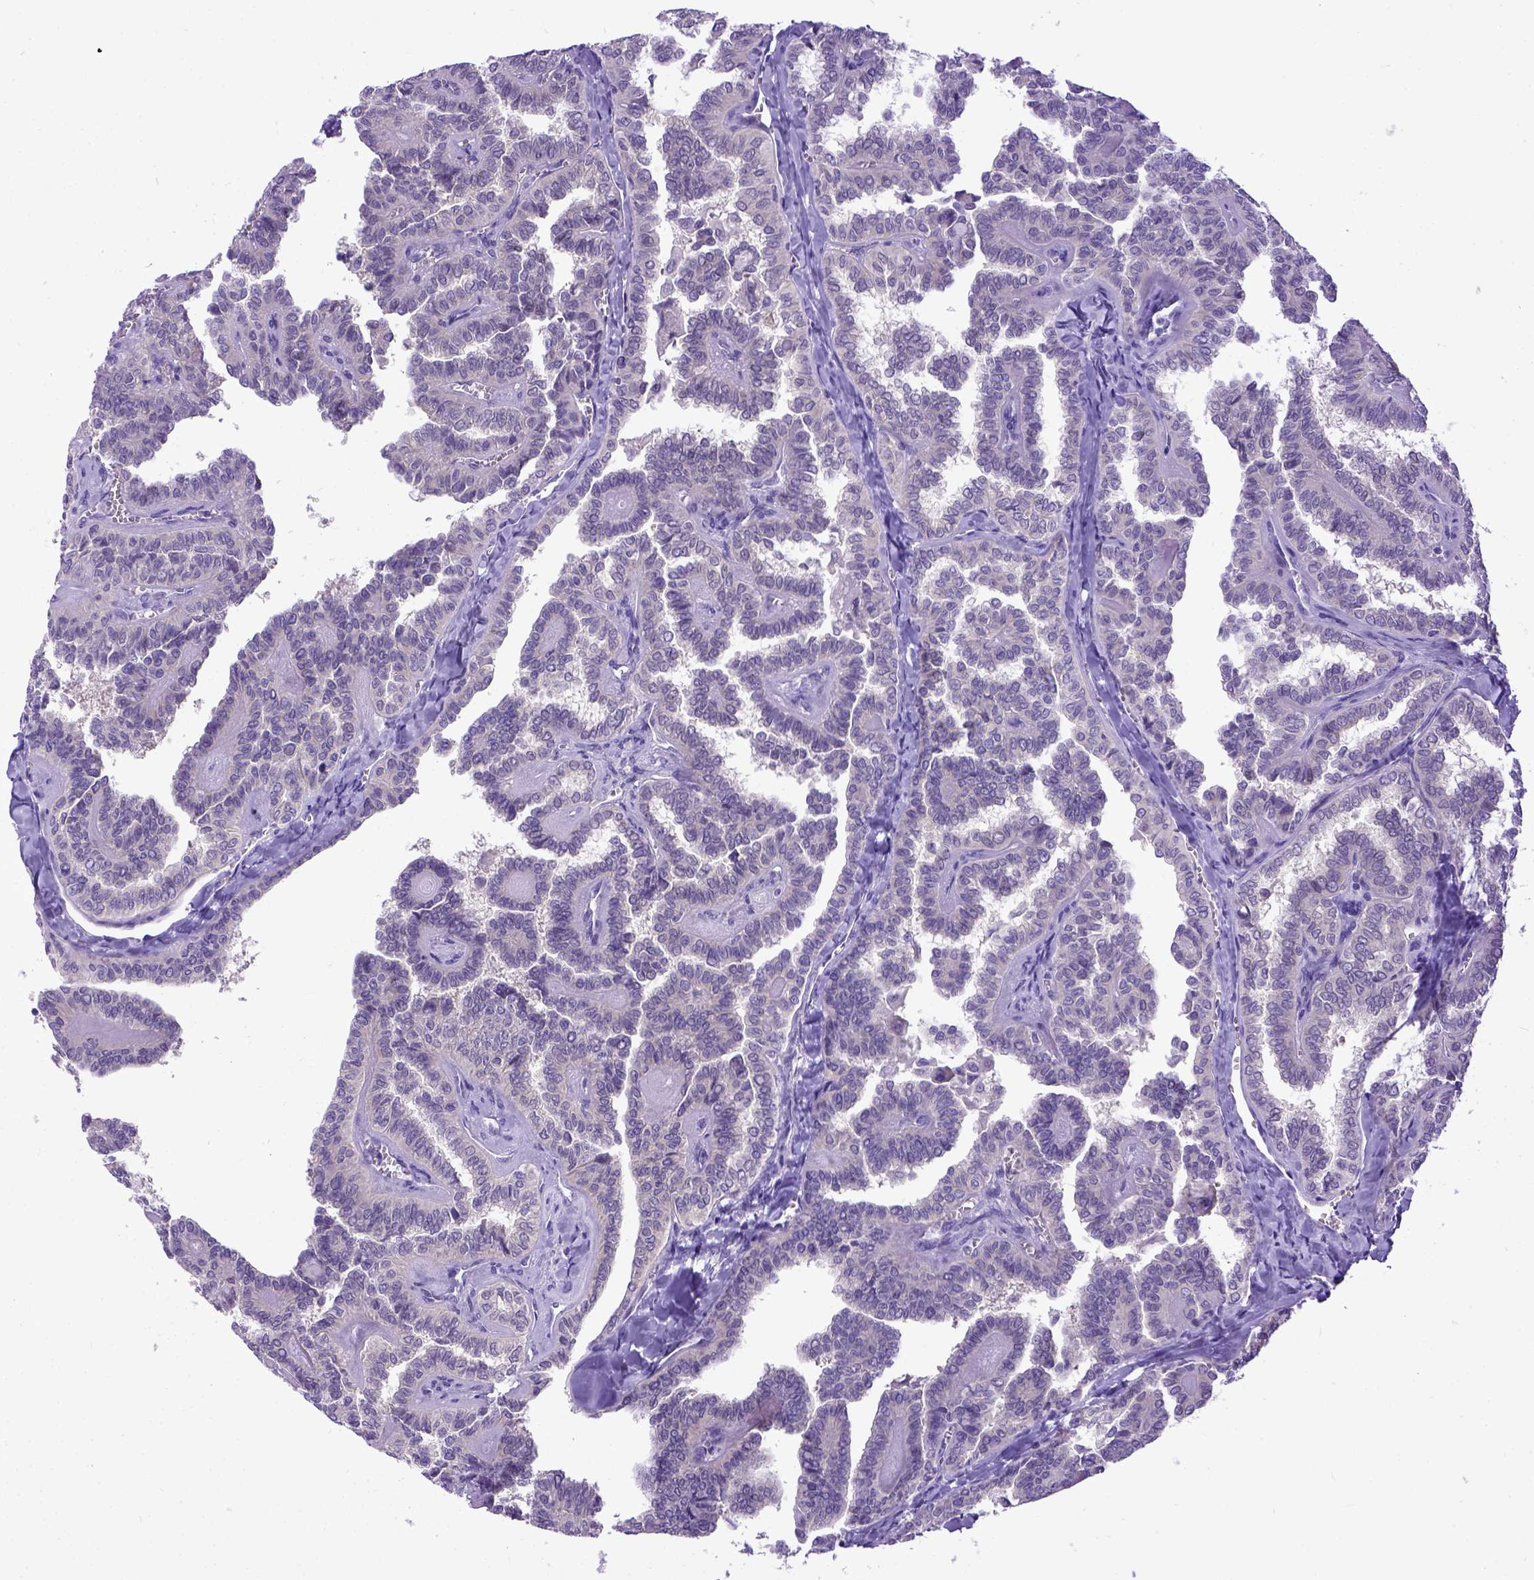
{"staining": {"intensity": "weak", "quantity": "<25%", "location": "cytoplasmic/membranous"}, "tissue": "thyroid cancer", "cell_type": "Tumor cells", "image_type": "cancer", "snomed": [{"axis": "morphology", "description": "Papillary adenocarcinoma, NOS"}, {"axis": "topography", "description": "Thyroid gland"}], "caption": "This is an IHC image of thyroid papillary adenocarcinoma. There is no expression in tumor cells.", "gene": "NEK5", "patient": {"sex": "female", "age": 41}}